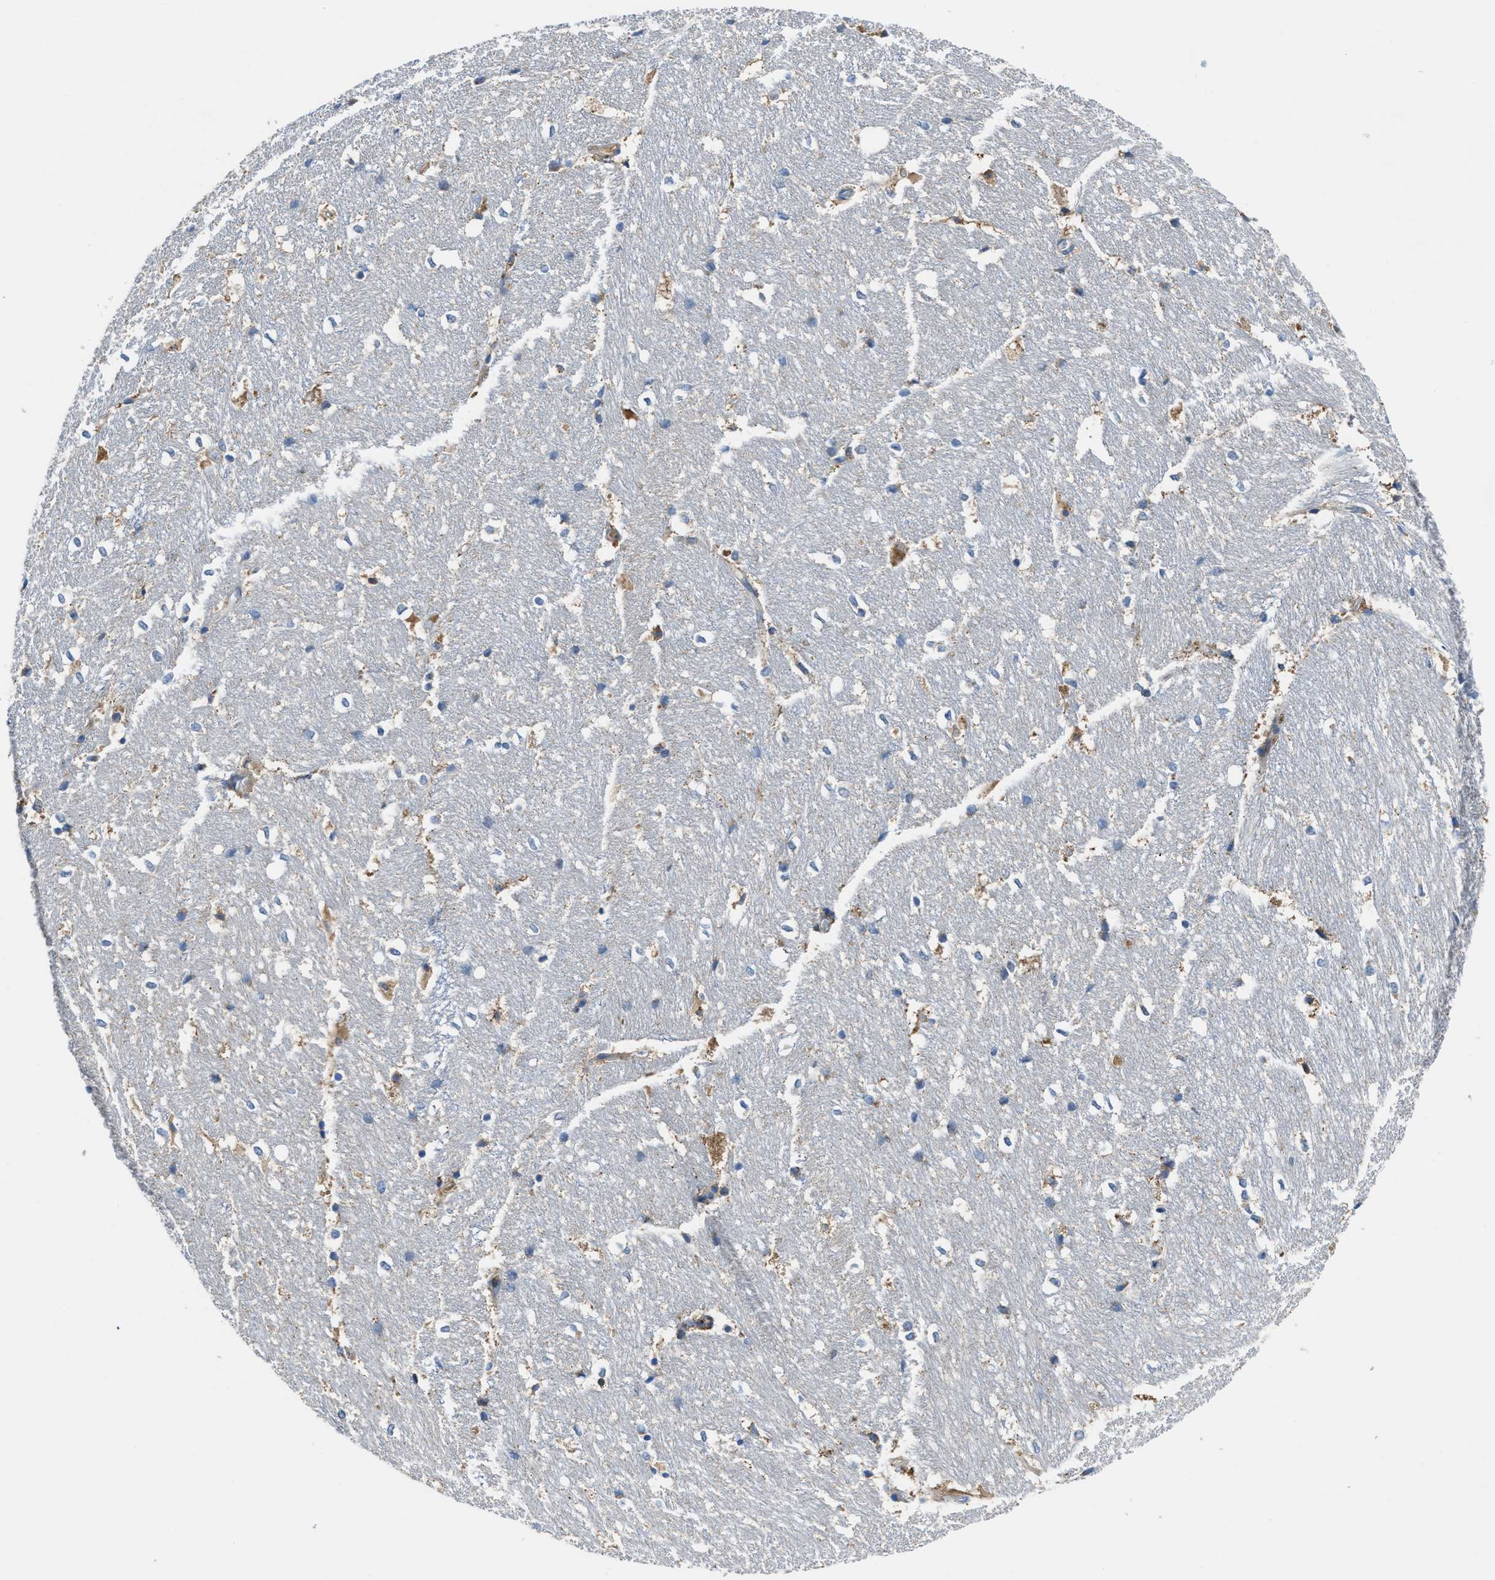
{"staining": {"intensity": "moderate", "quantity": "<25%", "location": "cytoplasmic/membranous"}, "tissue": "hippocampus", "cell_type": "Glial cells", "image_type": "normal", "snomed": [{"axis": "morphology", "description": "Normal tissue, NOS"}, {"axis": "topography", "description": "Hippocampus"}], "caption": "Normal hippocampus was stained to show a protein in brown. There is low levels of moderate cytoplasmic/membranous staining in approximately <25% of glial cells.", "gene": "MAP3K20", "patient": {"sex": "female", "age": 19}}